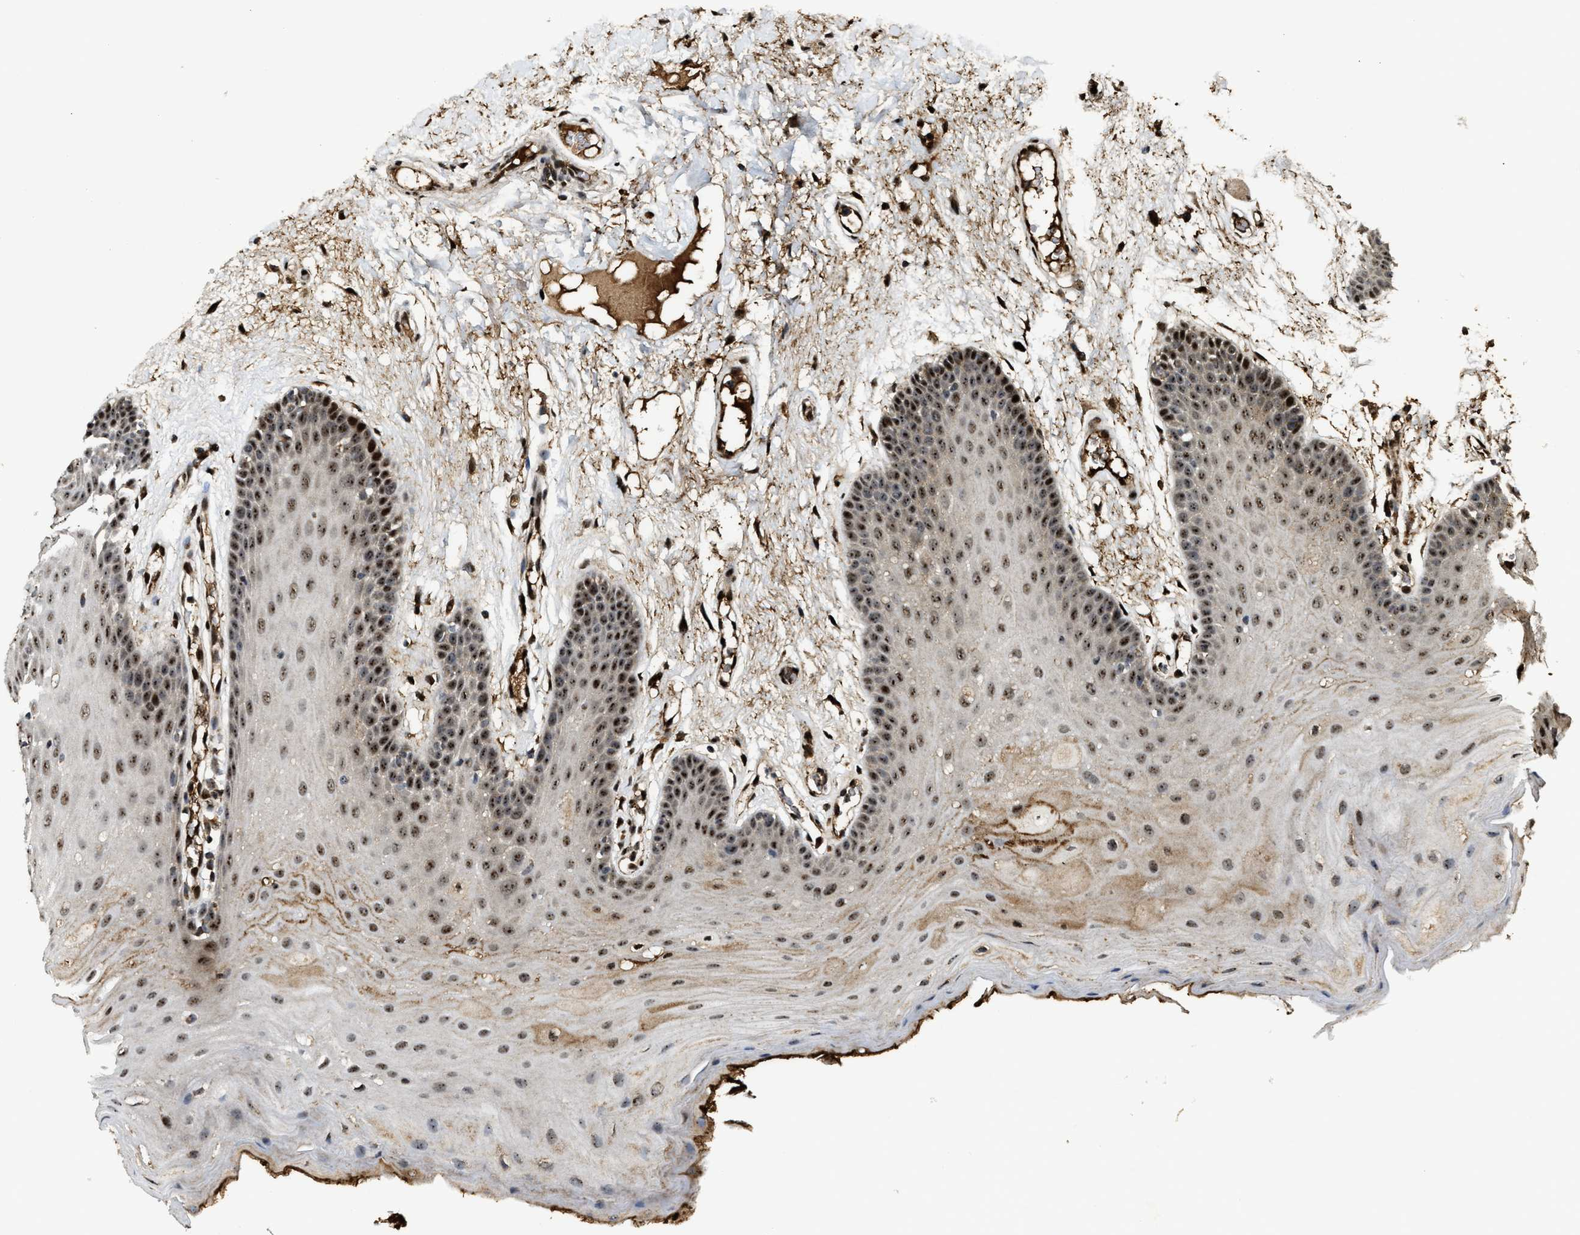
{"staining": {"intensity": "strong", "quantity": ">75%", "location": "nuclear"}, "tissue": "oral mucosa", "cell_type": "Squamous epithelial cells", "image_type": "normal", "snomed": [{"axis": "morphology", "description": "Normal tissue, NOS"}, {"axis": "morphology", "description": "Squamous cell carcinoma, NOS"}, {"axis": "topography", "description": "Oral tissue"}, {"axis": "topography", "description": "Head-Neck"}], "caption": "Protein staining by immunohistochemistry demonstrates strong nuclear expression in about >75% of squamous epithelial cells in normal oral mucosa.", "gene": "ZNF687", "patient": {"sex": "male", "age": 71}}